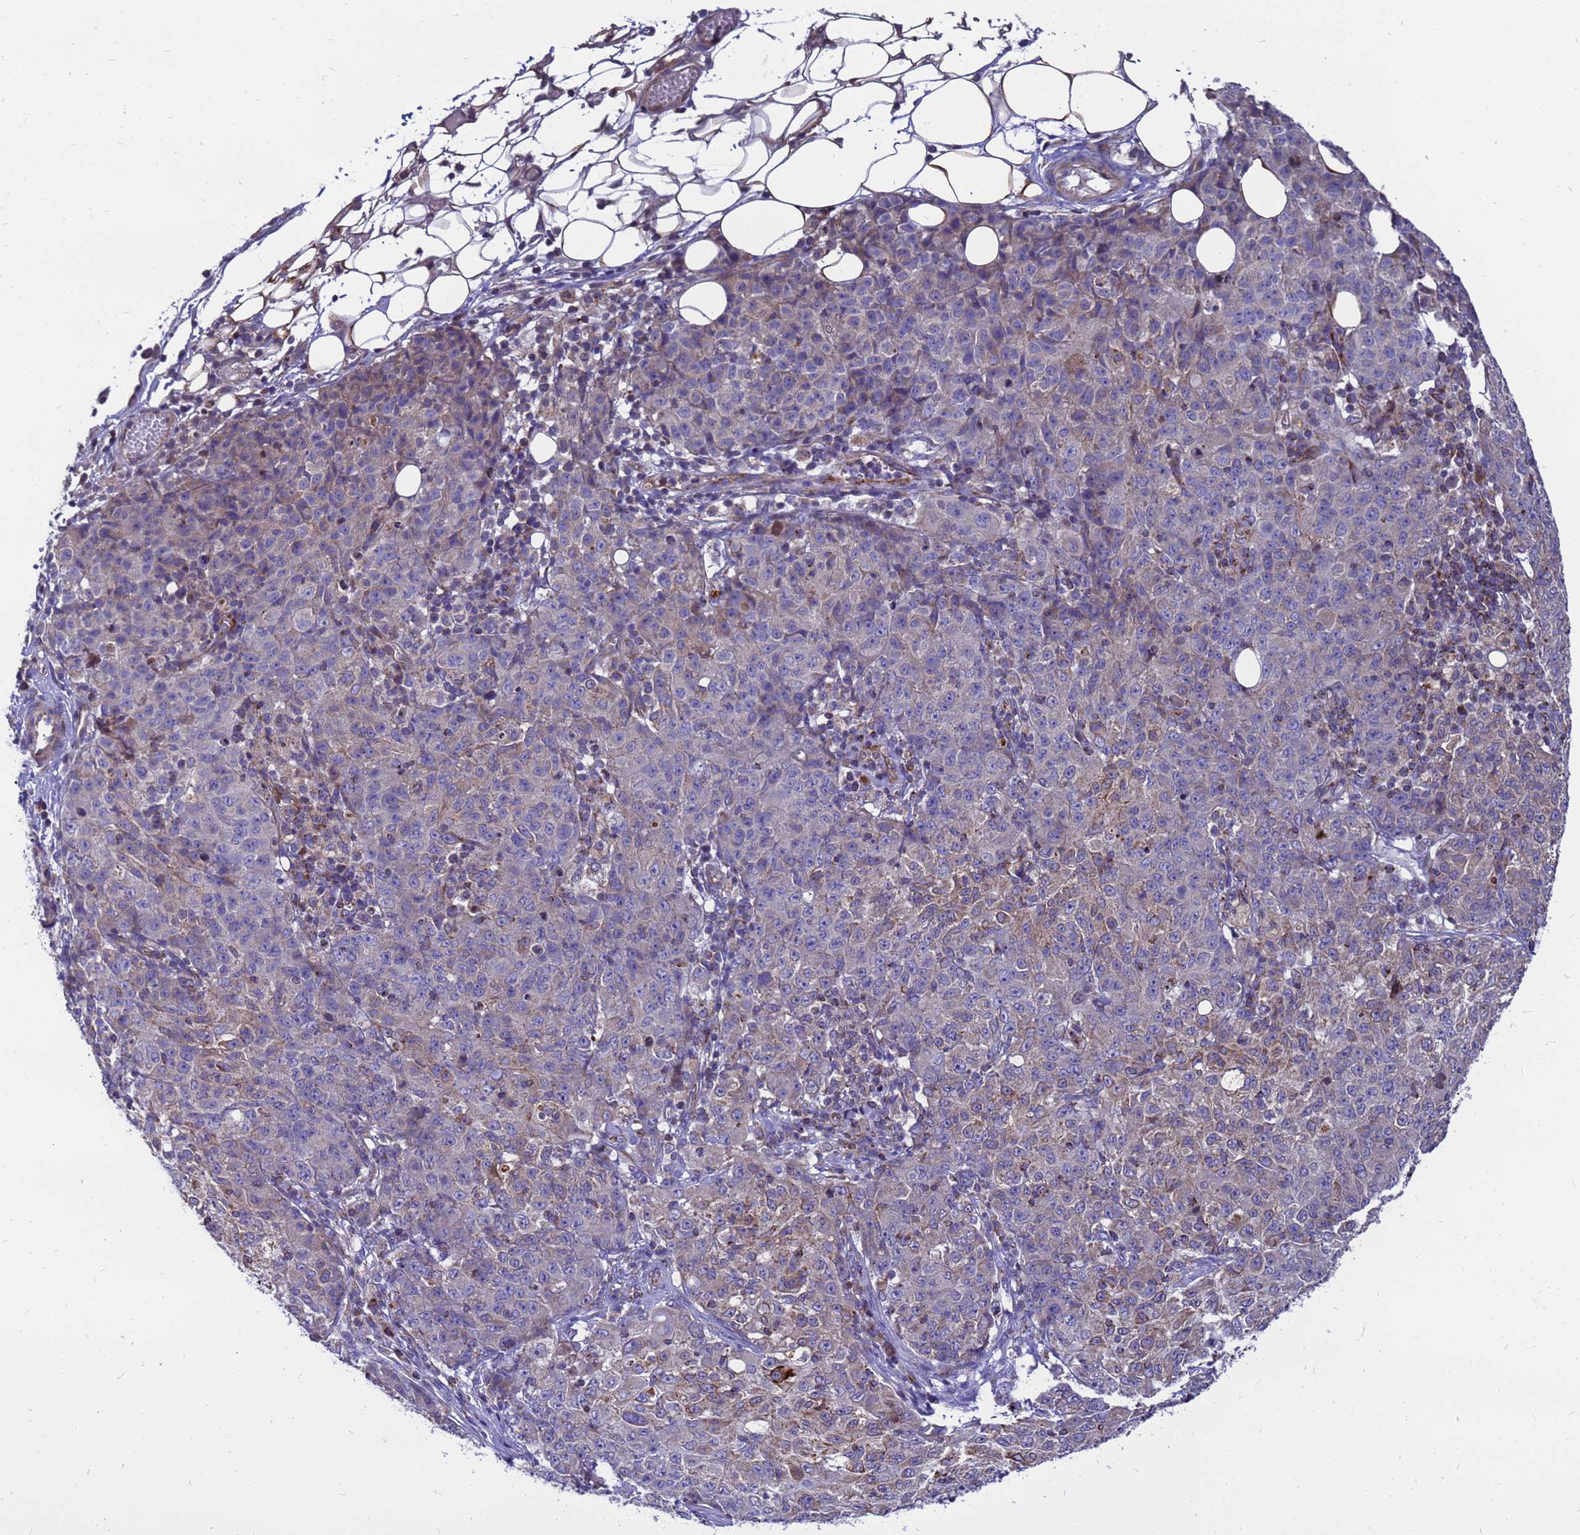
{"staining": {"intensity": "weak", "quantity": "<25%", "location": "cytoplasmic/membranous"}, "tissue": "ovarian cancer", "cell_type": "Tumor cells", "image_type": "cancer", "snomed": [{"axis": "morphology", "description": "Carcinoma, endometroid"}, {"axis": "topography", "description": "Ovary"}], "caption": "Tumor cells show no significant protein staining in endometroid carcinoma (ovarian).", "gene": "CMC4", "patient": {"sex": "female", "age": 42}}